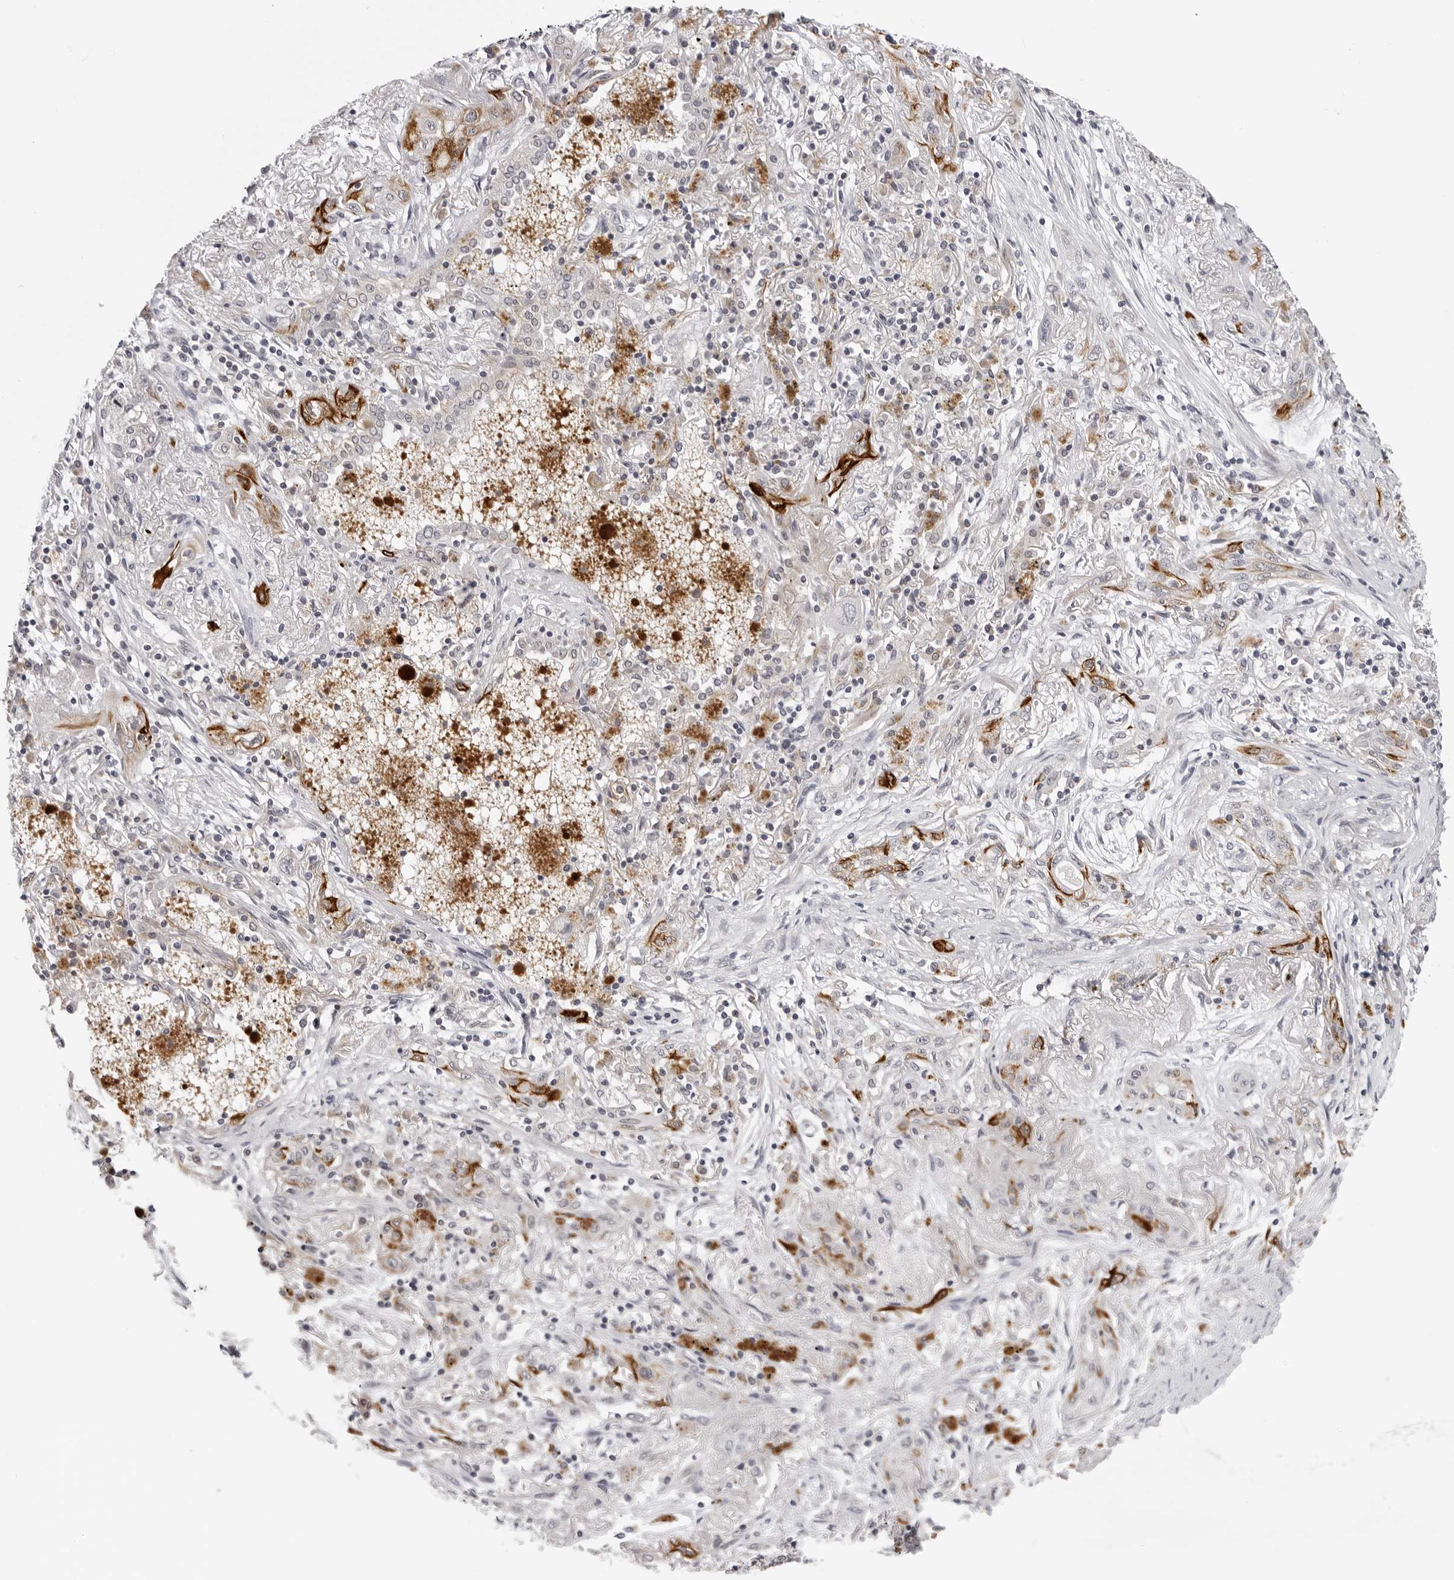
{"staining": {"intensity": "negative", "quantity": "none", "location": "none"}, "tissue": "lung cancer", "cell_type": "Tumor cells", "image_type": "cancer", "snomed": [{"axis": "morphology", "description": "Squamous cell carcinoma, NOS"}, {"axis": "topography", "description": "Lung"}], "caption": "The photomicrograph demonstrates no significant expression in tumor cells of lung cancer (squamous cell carcinoma). (DAB immunohistochemistry (IHC) visualized using brightfield microscopy, high magnification).", "gene": "PRUNE1", "patient": {"sex": "female", "age": 47}}